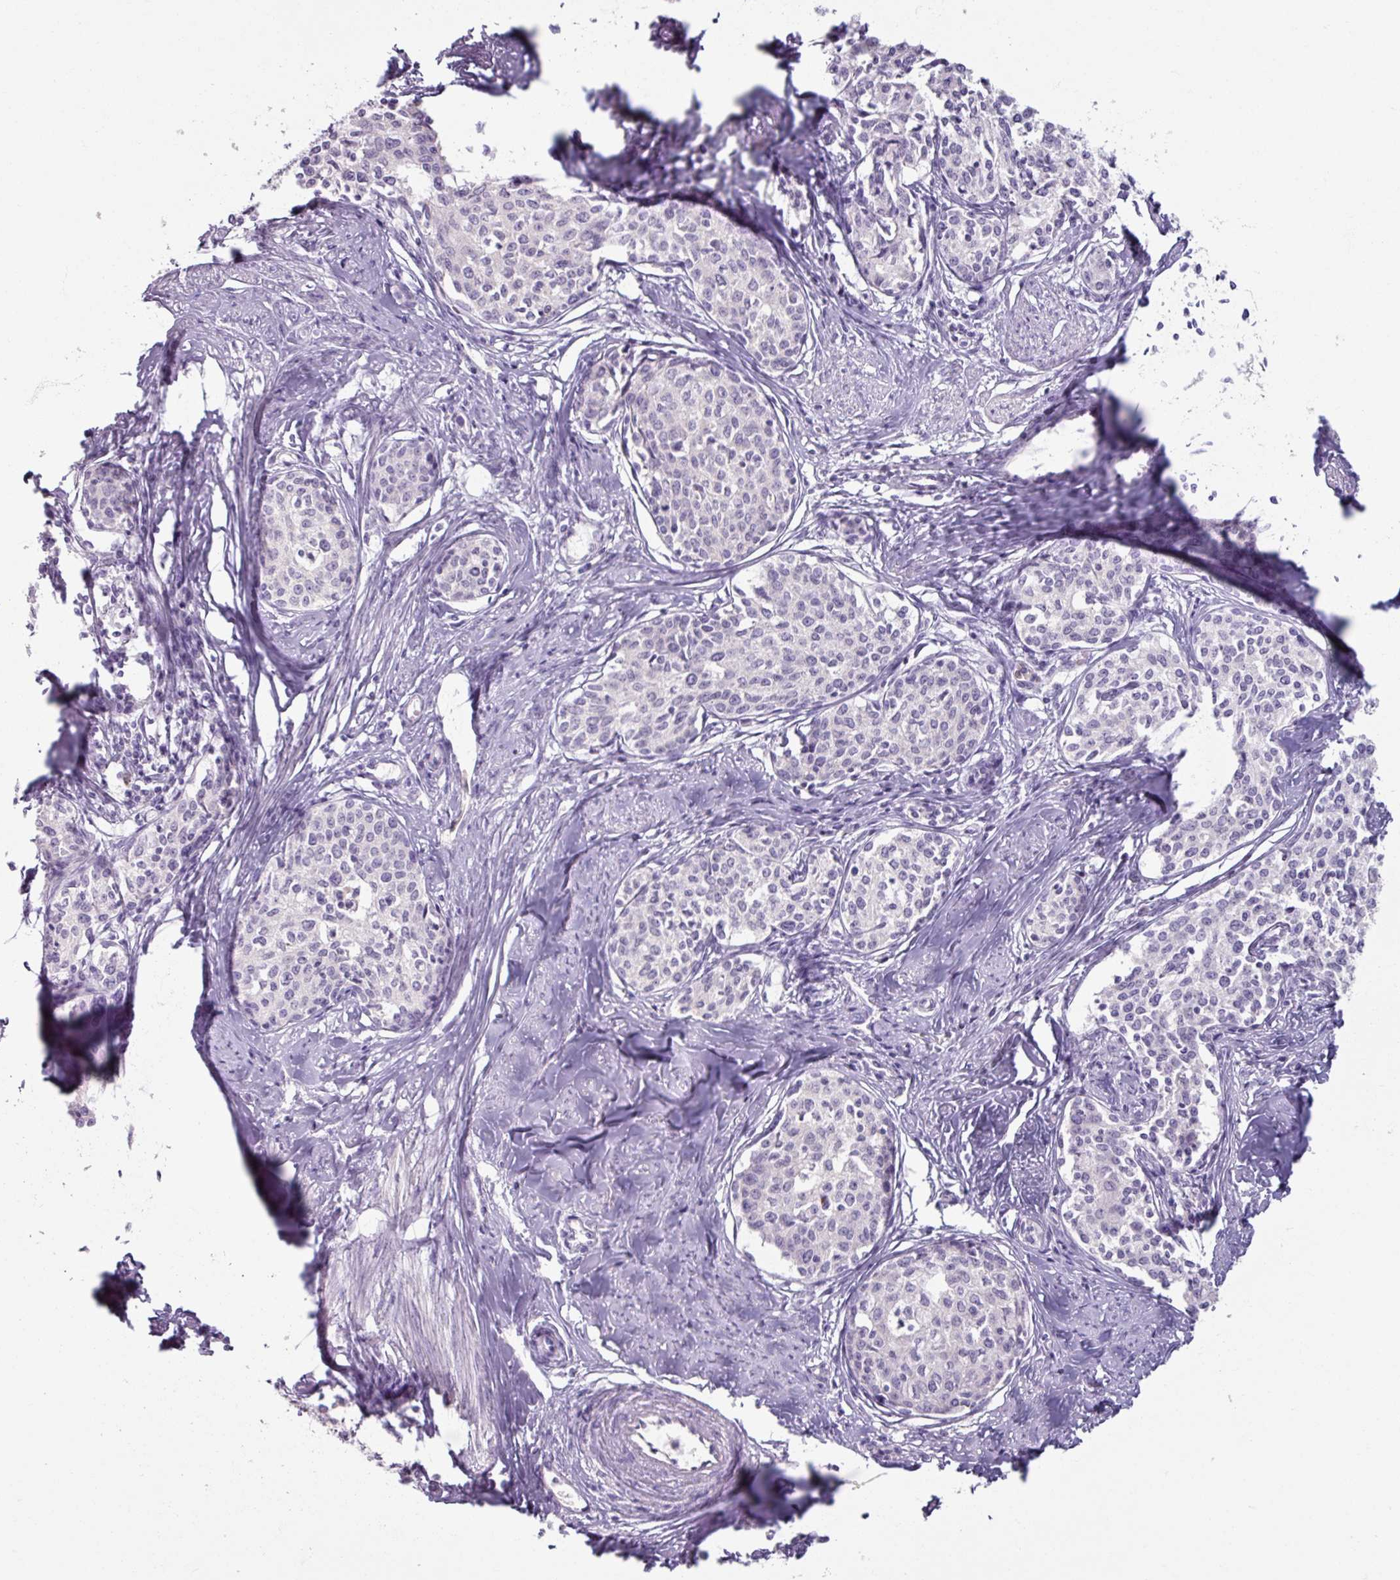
{"staining": {"intensity": "negative", "quantity": "none", "location": "none"}, "tissue": "cervical cancer", "cell_type": "Tumor cells", "image_type": "cancer", "snomed": [{"axis": "morphology", "description": "Squamous cell carcinoma, NOS"}, {"axis": "morphology", "description": "Adenocarcinoma, NOS"}, {"axis": "topography", "description": "Cervix"}], "caption": "A histopathology image of human cervical cancer (adenocarcinoma) is negative for staining in tumor cells. (DAB immunohistochemistry with hematoxylin counter stain).", "gene": "SLC27A5", "patient": {"sex": "female", "age": 52}}